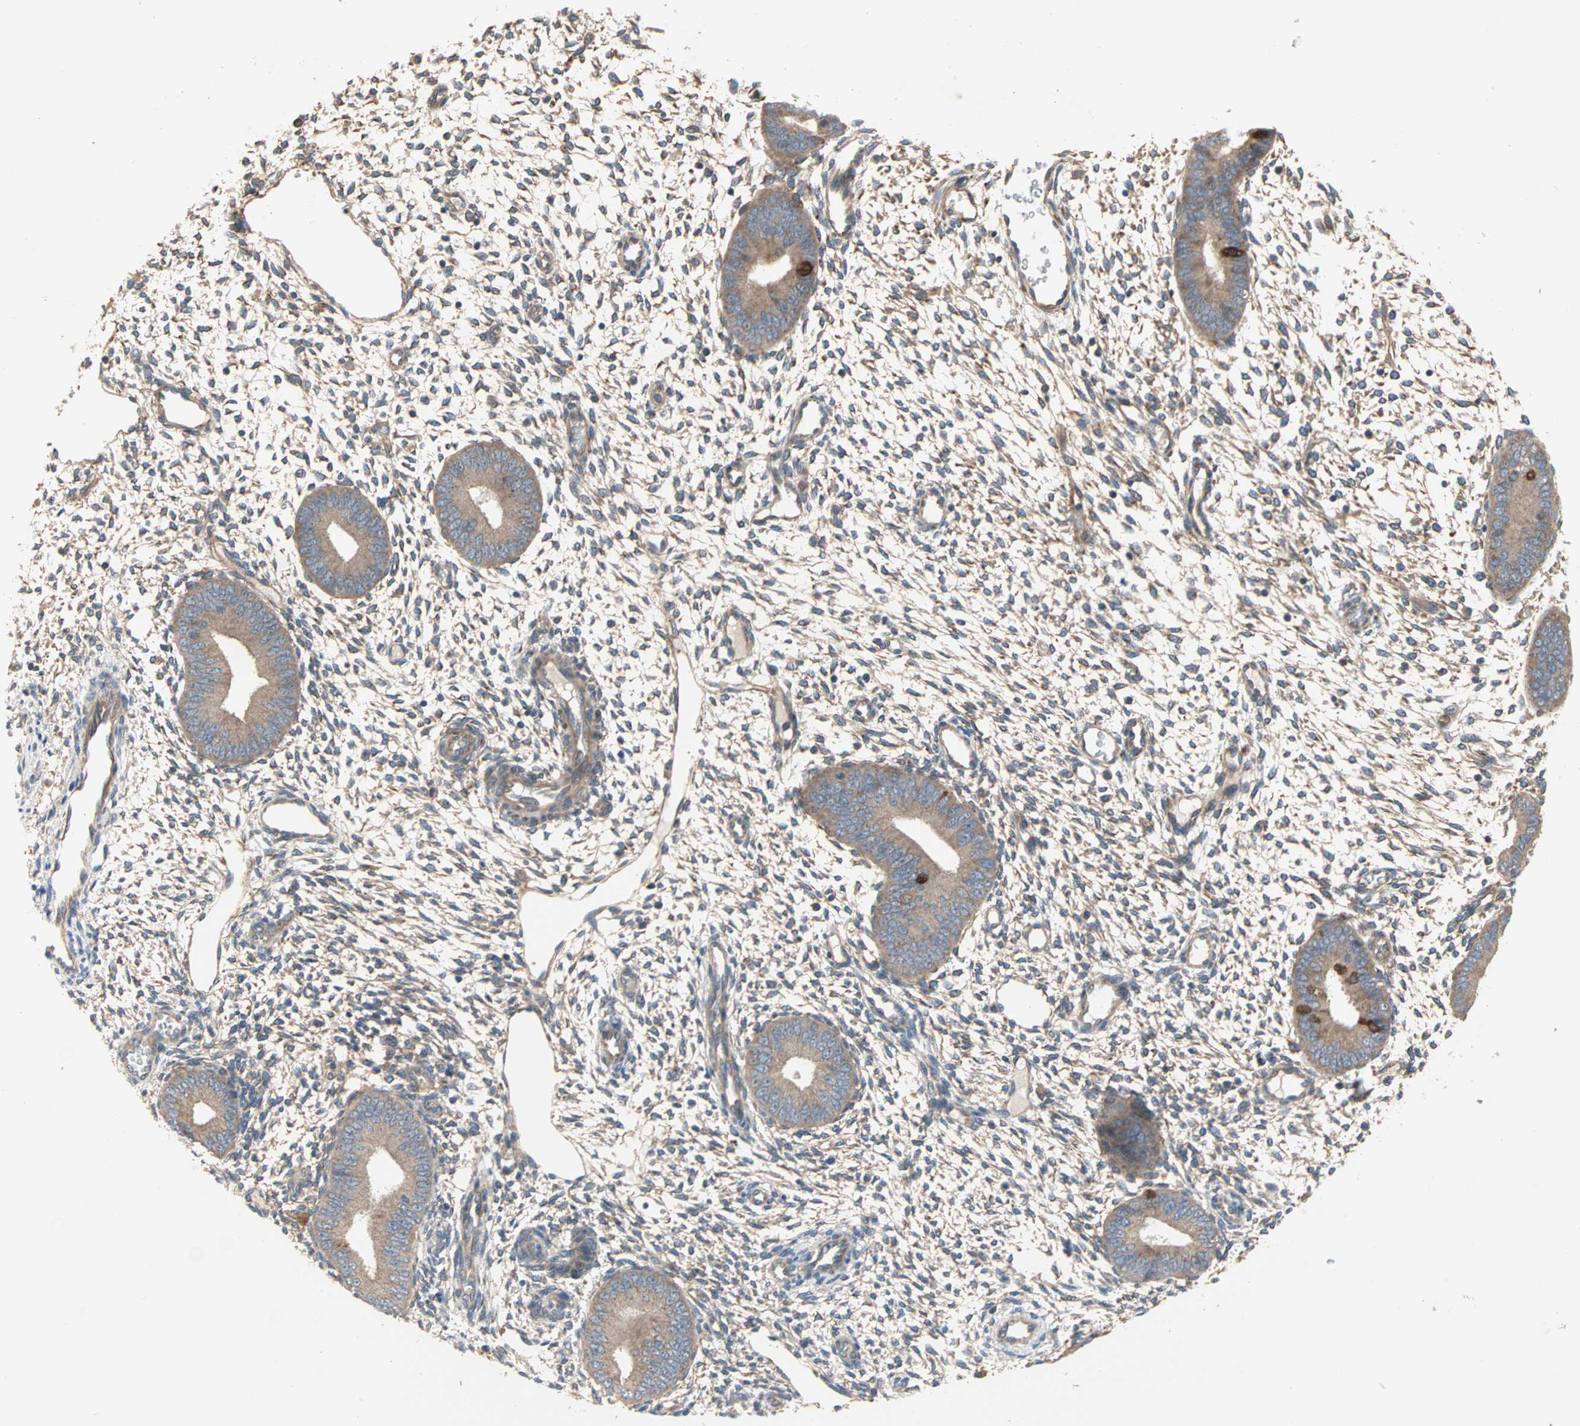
{"staining": {"intensity": "weak", "quantity": "25%-75%", "location": "cytoplasmic/membranous"}, "tissue": "endometrium", "cell_type": "Cells in endometrial stroma", "image_type": "normal", "snomed": [{"axis": "morphology", "description": "Normal tissue, NOS"}, {"axis": "topography", "description": "Endometrium"}], "caption": "A brown stain highlights weak cytoplasmic/membranous staining of a protein in cells in endometrial stroma of normal human endometrium. (DAB (3,3'-diaminobenzidine) = brown stain, brightfield microscopy at high magnification).", "gene": "PDE8A", "patient": {"sex": "female", "age": 42}}